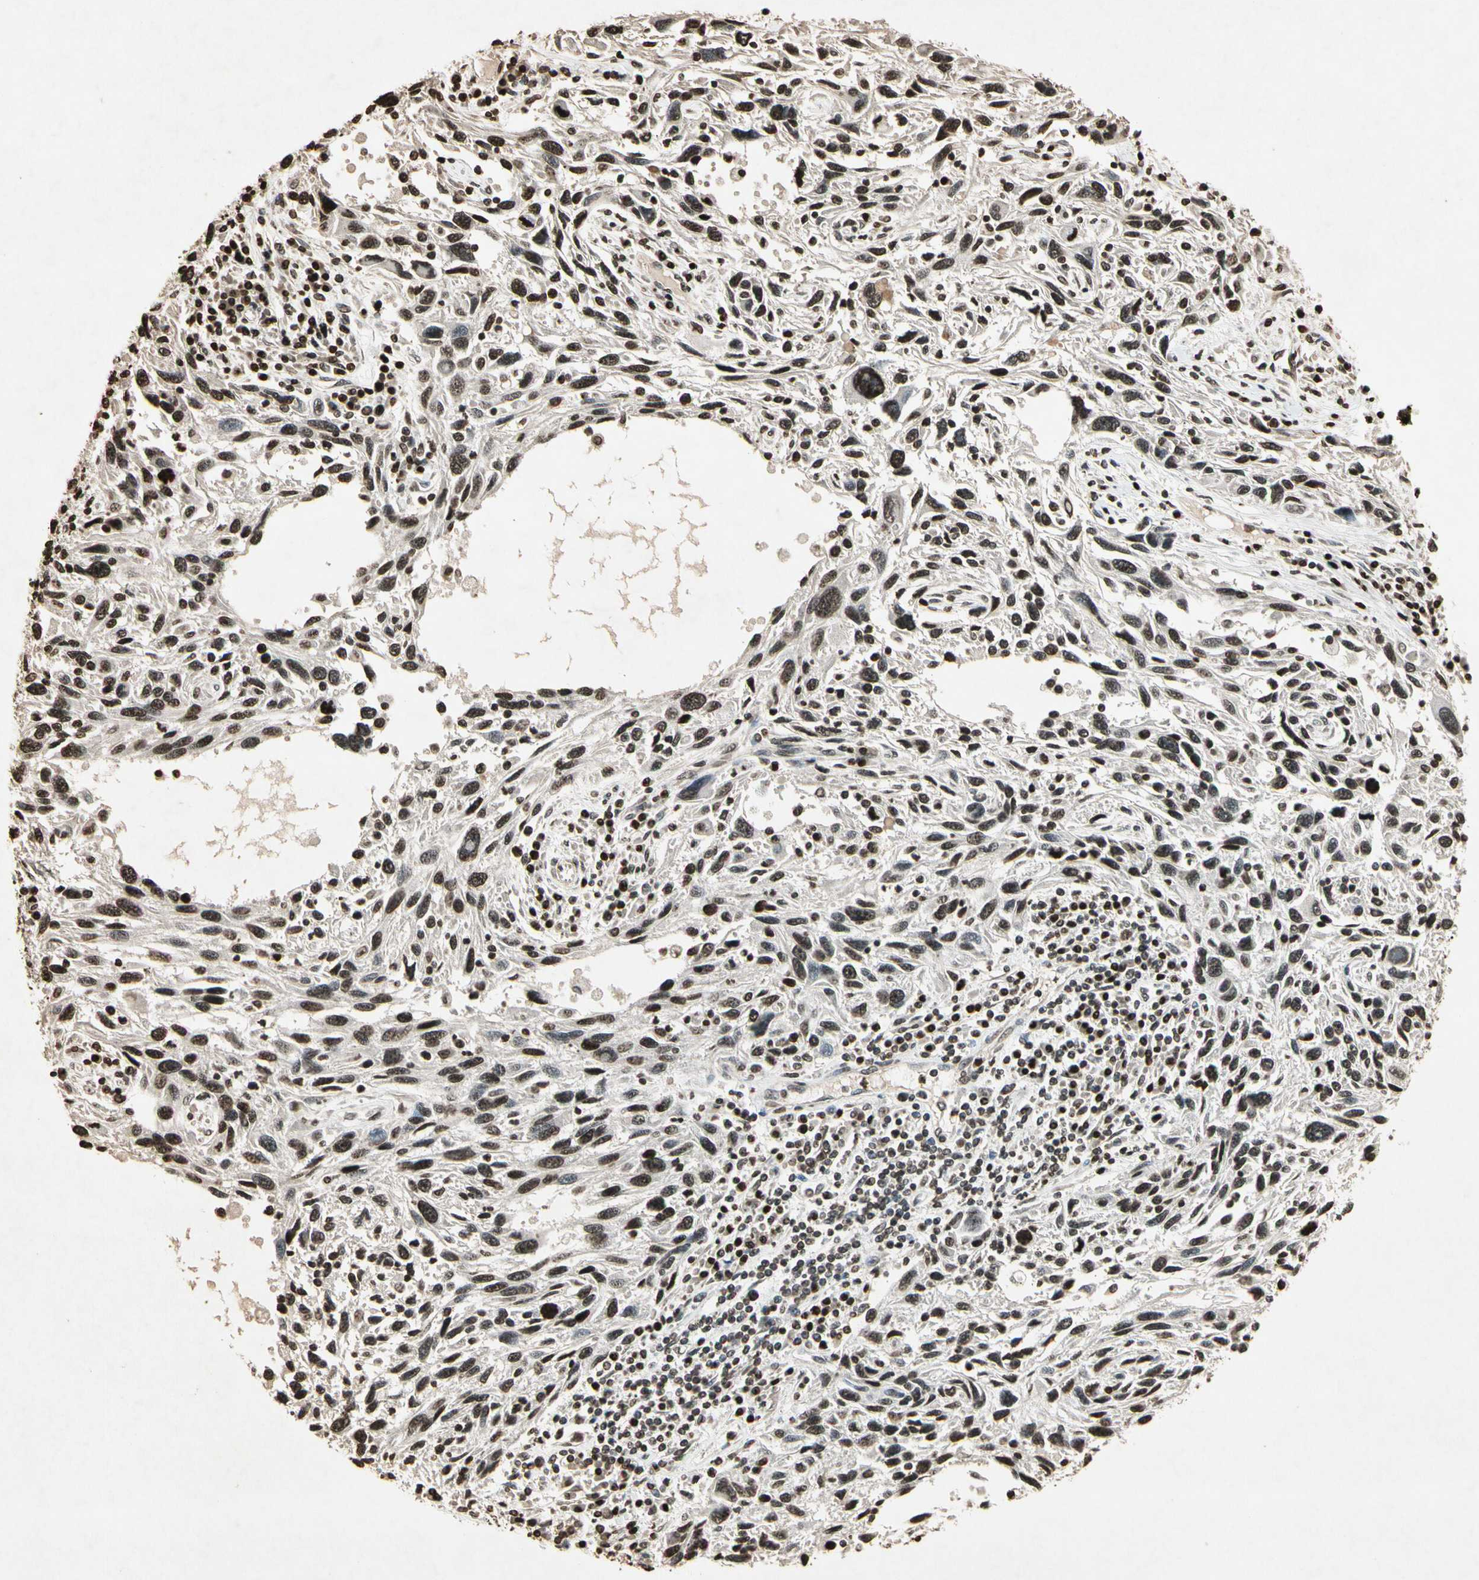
{"staining": {"intensity": "moderate", "quantity": "25%-75%", "location": "nuclear"}, "tissue": "melanoma", "cell_type": "Tumor cells", "image_type": "cancer", "snomed": [{"axis": "morphology", "description": "Malignant melanoma, NOS"}, {"axis": "topography", "description": "Skin"}], "caption": "The image displays a brown stain indicating the presence of a protein in the nuclear of tumor cells in malignant melanoma.", "gene": "TOP1", "patient": {"sex": "male", "age": 53}}